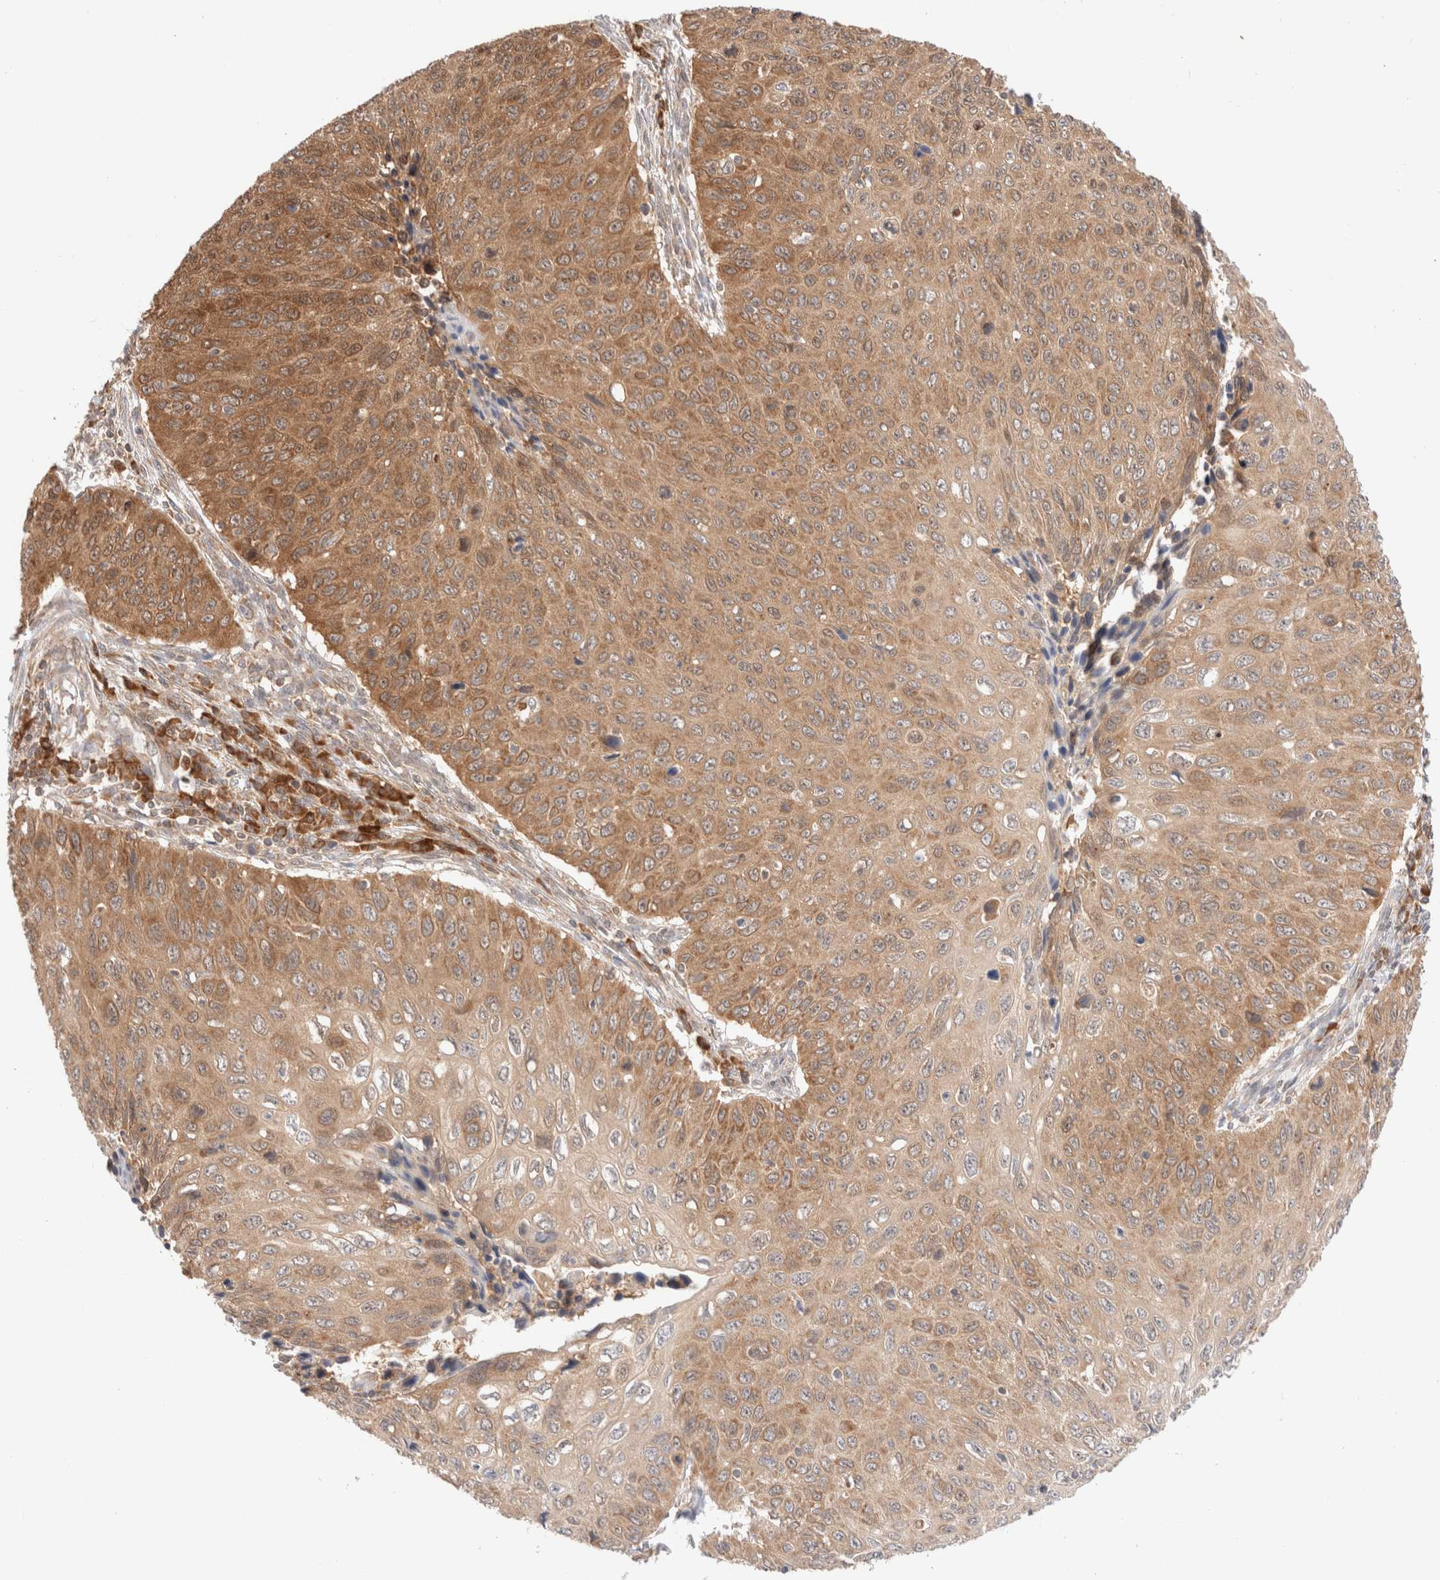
{"staining": {"intensity": "moderate", "quantity": ">75%", "location": "cytoplasmic/membranous"}, "tissue": "cervical cancer", "cell_type": "Tumor cells", "image_type": "cancer", "snomed": [{"axis": "morphology", "description": "Squamous cell carcinoma, NOS"}, {"axis": "topography", "description": "Cervix"}], "caption": "IHC of cervical squamous cell carcinoma exhibits medium levels of moderate cytoplasmic/membranous expression in about >75% of tumor cells.", "gene": "XKR4", "patient": {"sex": "female", "age": 53}}